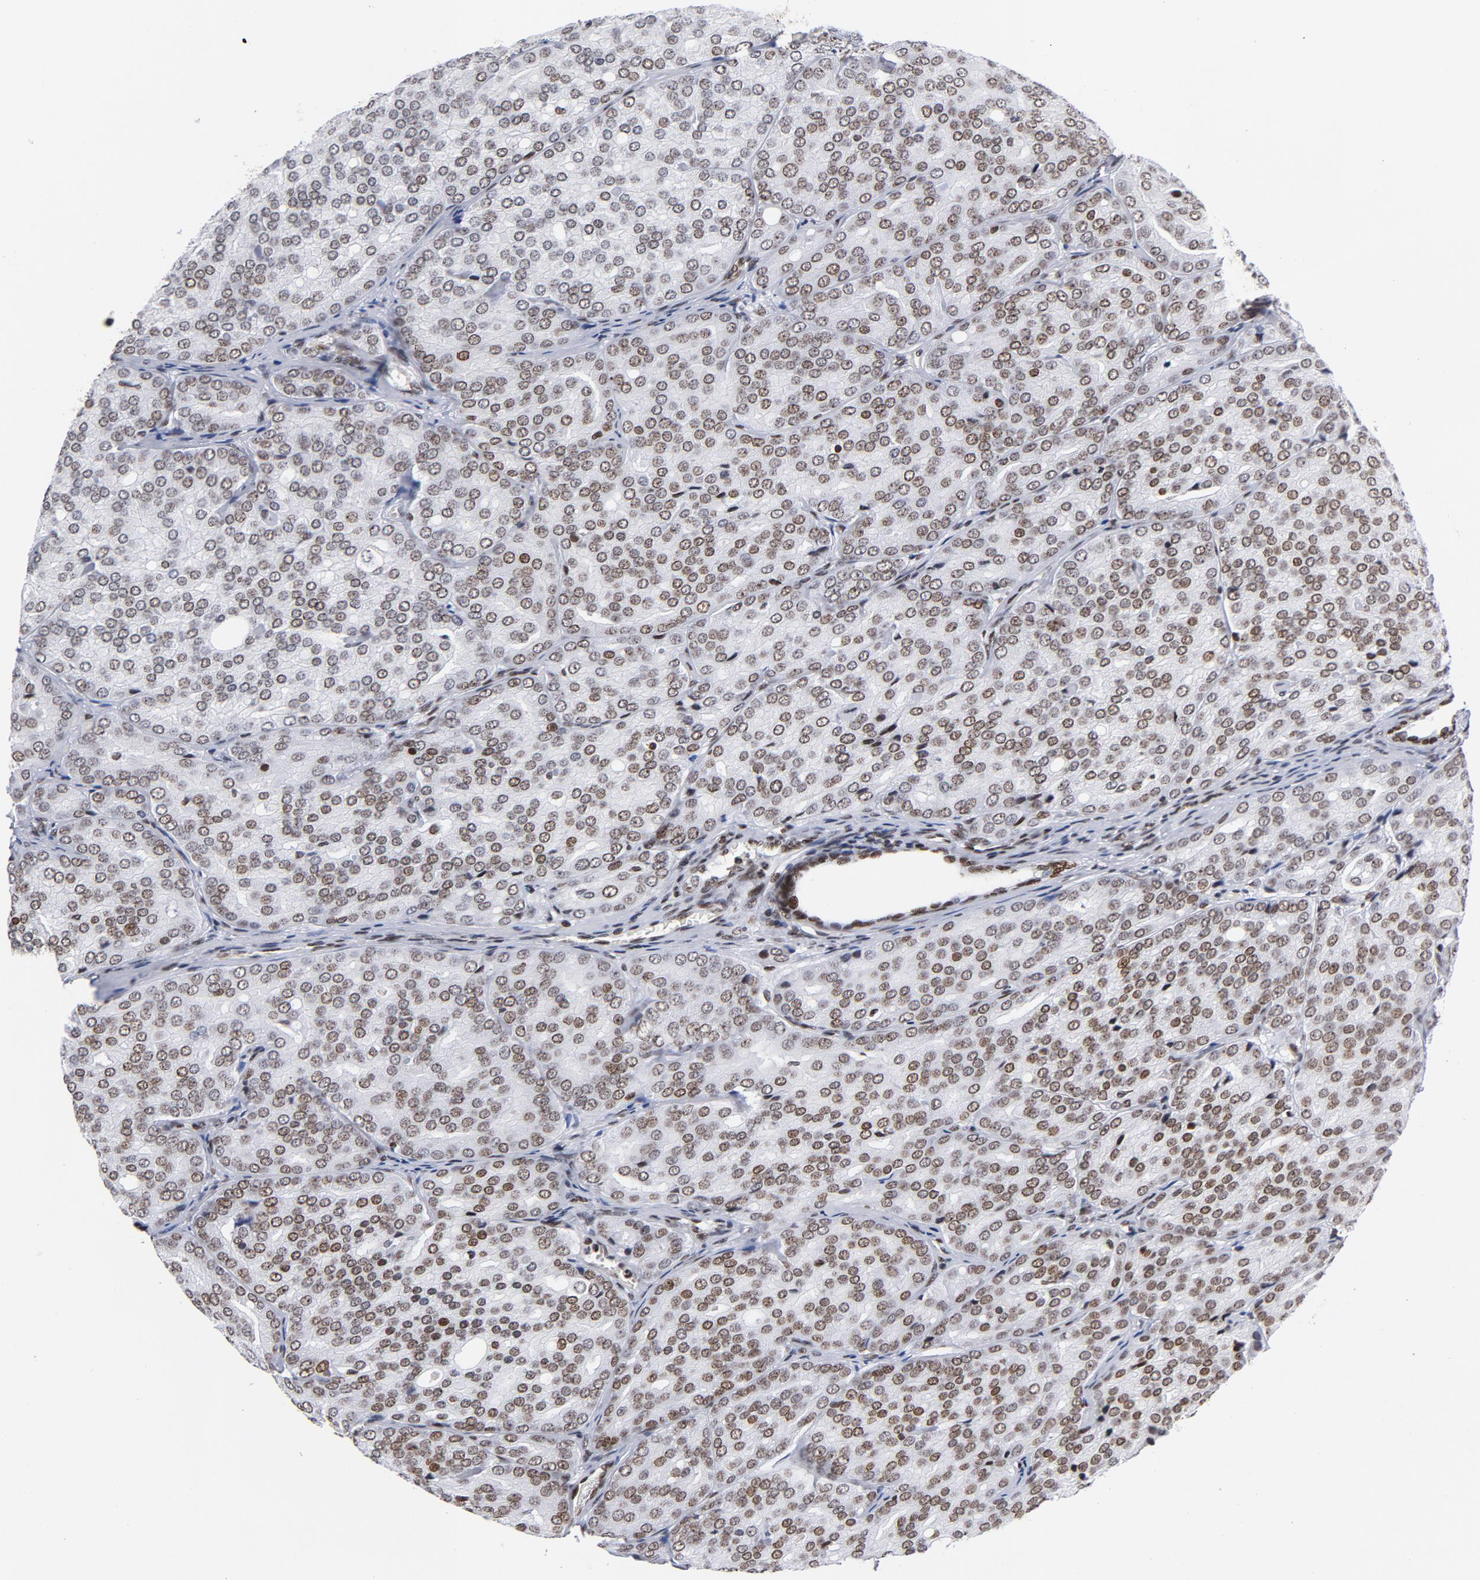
{"staining": {"intensity": "moderate", "quantity": ">75%", "location": "nuclear"}, "tissue": "prostate cancer", "cell_type": "Tumor cells", "image_type": "cancer", "snomed": [{"axis": "morphology", "description": "Adenocarcinoma, High grade"}, {"axis": "topography", "description": "Prostate"}], "caption": "IHC staining of prostate adenocarcinoma (high-grade), which demonstrates medium levels of moderate nuclear staining in about >75% of tumor cells indicating moderate nuclear protein staining. The staining was performed using DAB (3,3'-diaminobenzidine) (brown) for protein detection and nuclei were counterstained in hematoxylin (blue).", "gene": "TOP2B", "patient": {"sex": "male", "age": 64}}